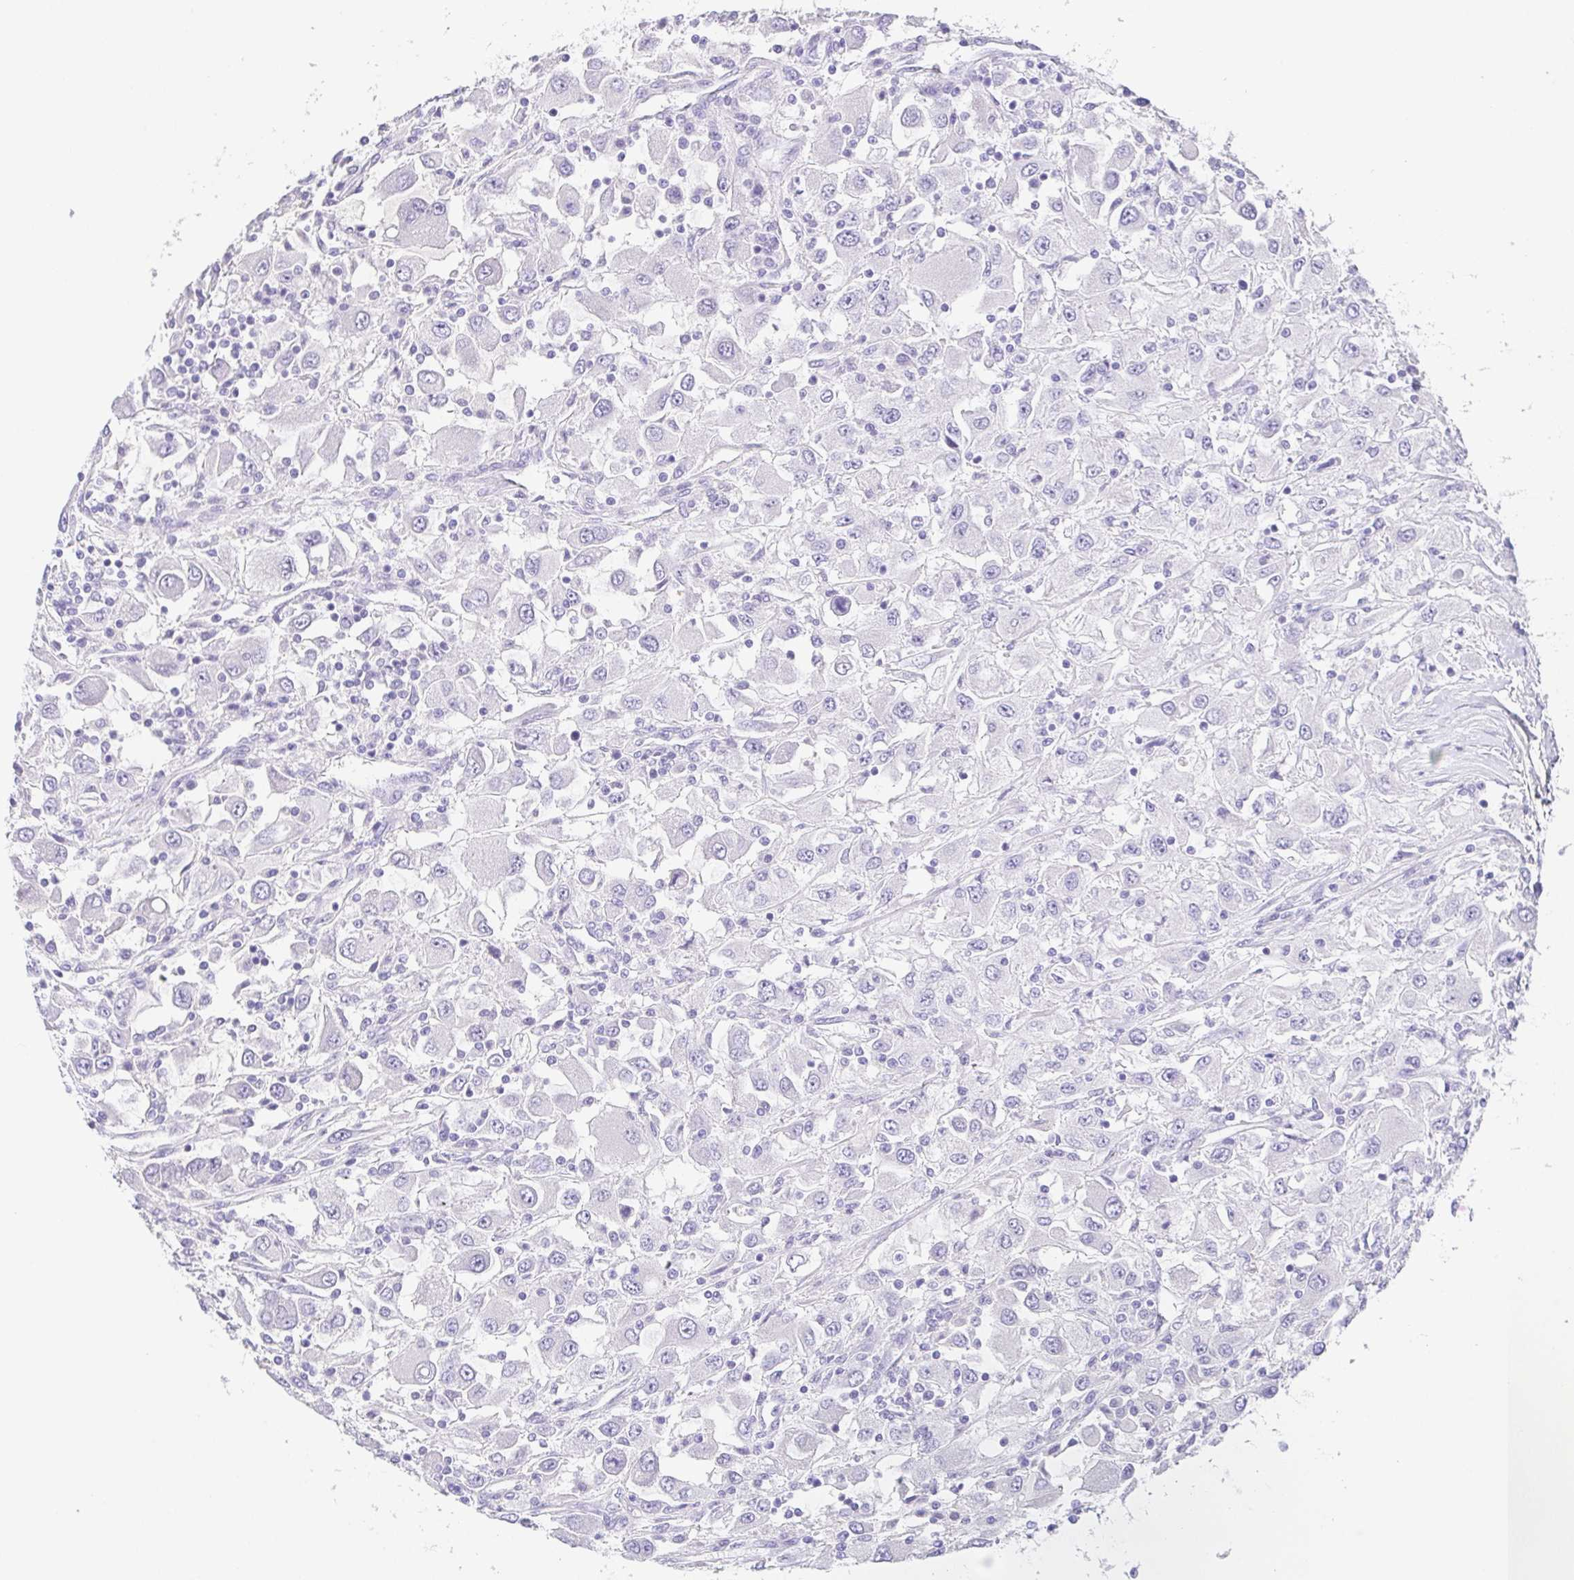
{"staining": {"intensity": "negative", "quantity": "none", "location": "none"}, "tissue": "renal cancer", "cell_type": "Tumor cells", "image_type": "cancer", "snomed": [{"axis": "morphology", "description": "Adenocarcinoma, NOS"}, {"axis": "topography", "description": "Kidney"}], "caption": "Renal cancer was stained to show a protein in brown. There is no significant staining in tumor cells.", "gene": "HAPLN2", "patient": {"sex": "female", "age": 67}}